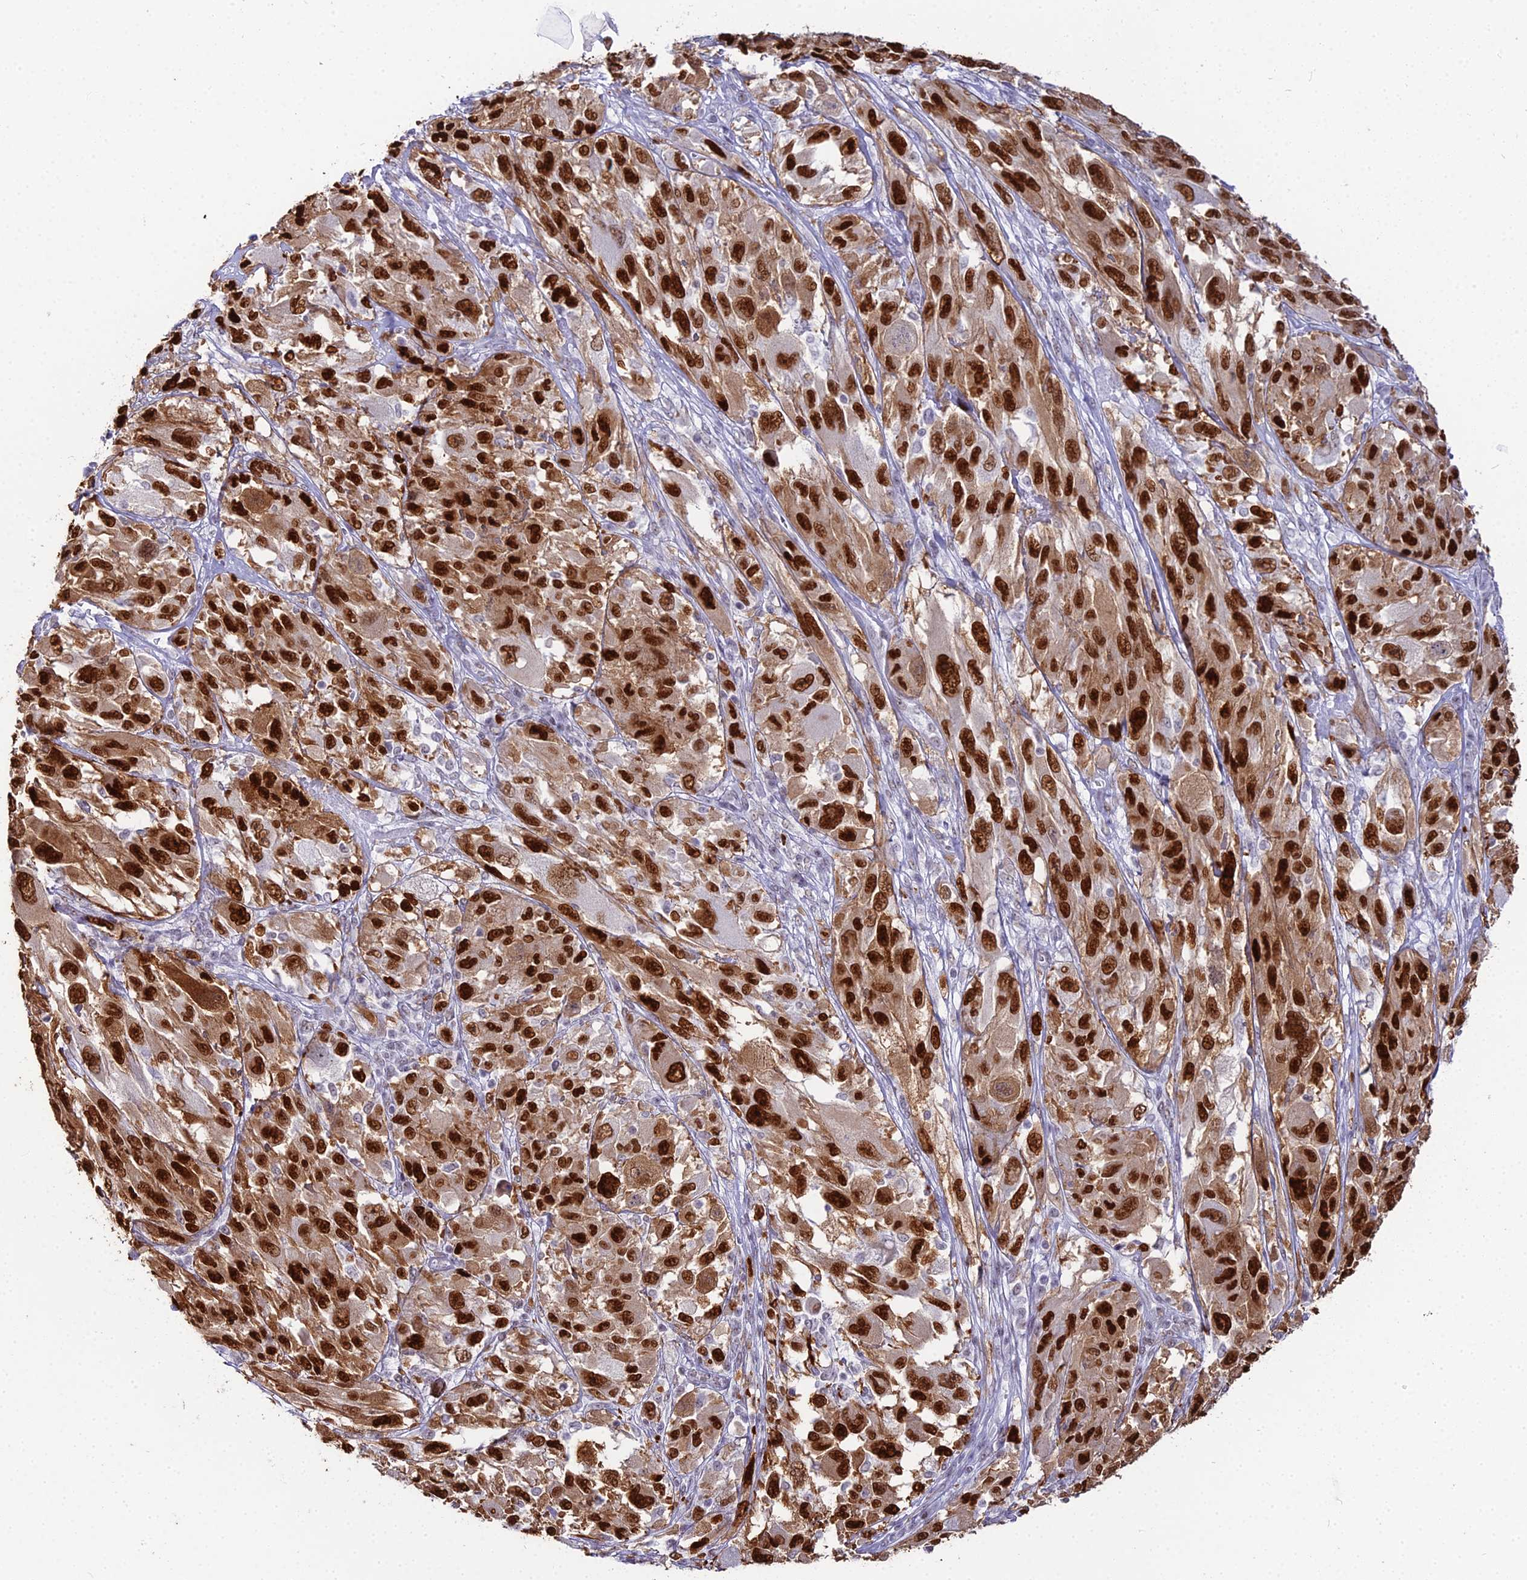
{"staining": {"intensity": "strong", "quantity": ">75%", "location": "nuclear"}, "tissue": "melanoma", "cell_type": "Tumor cells", "image_type": "cancer", "snomed": [{"axis": "morphology", "description": "Malignant melanoma, NOS"}, {"axis": "topography", "description": "Skin"}], "caption": "Strong nuclear positivity for a protein is identified in about >75% of tumor cells of malignant melanoma using IHC.", "gene": "RBM12", "patient": {"sex": "female", "age": 91}}